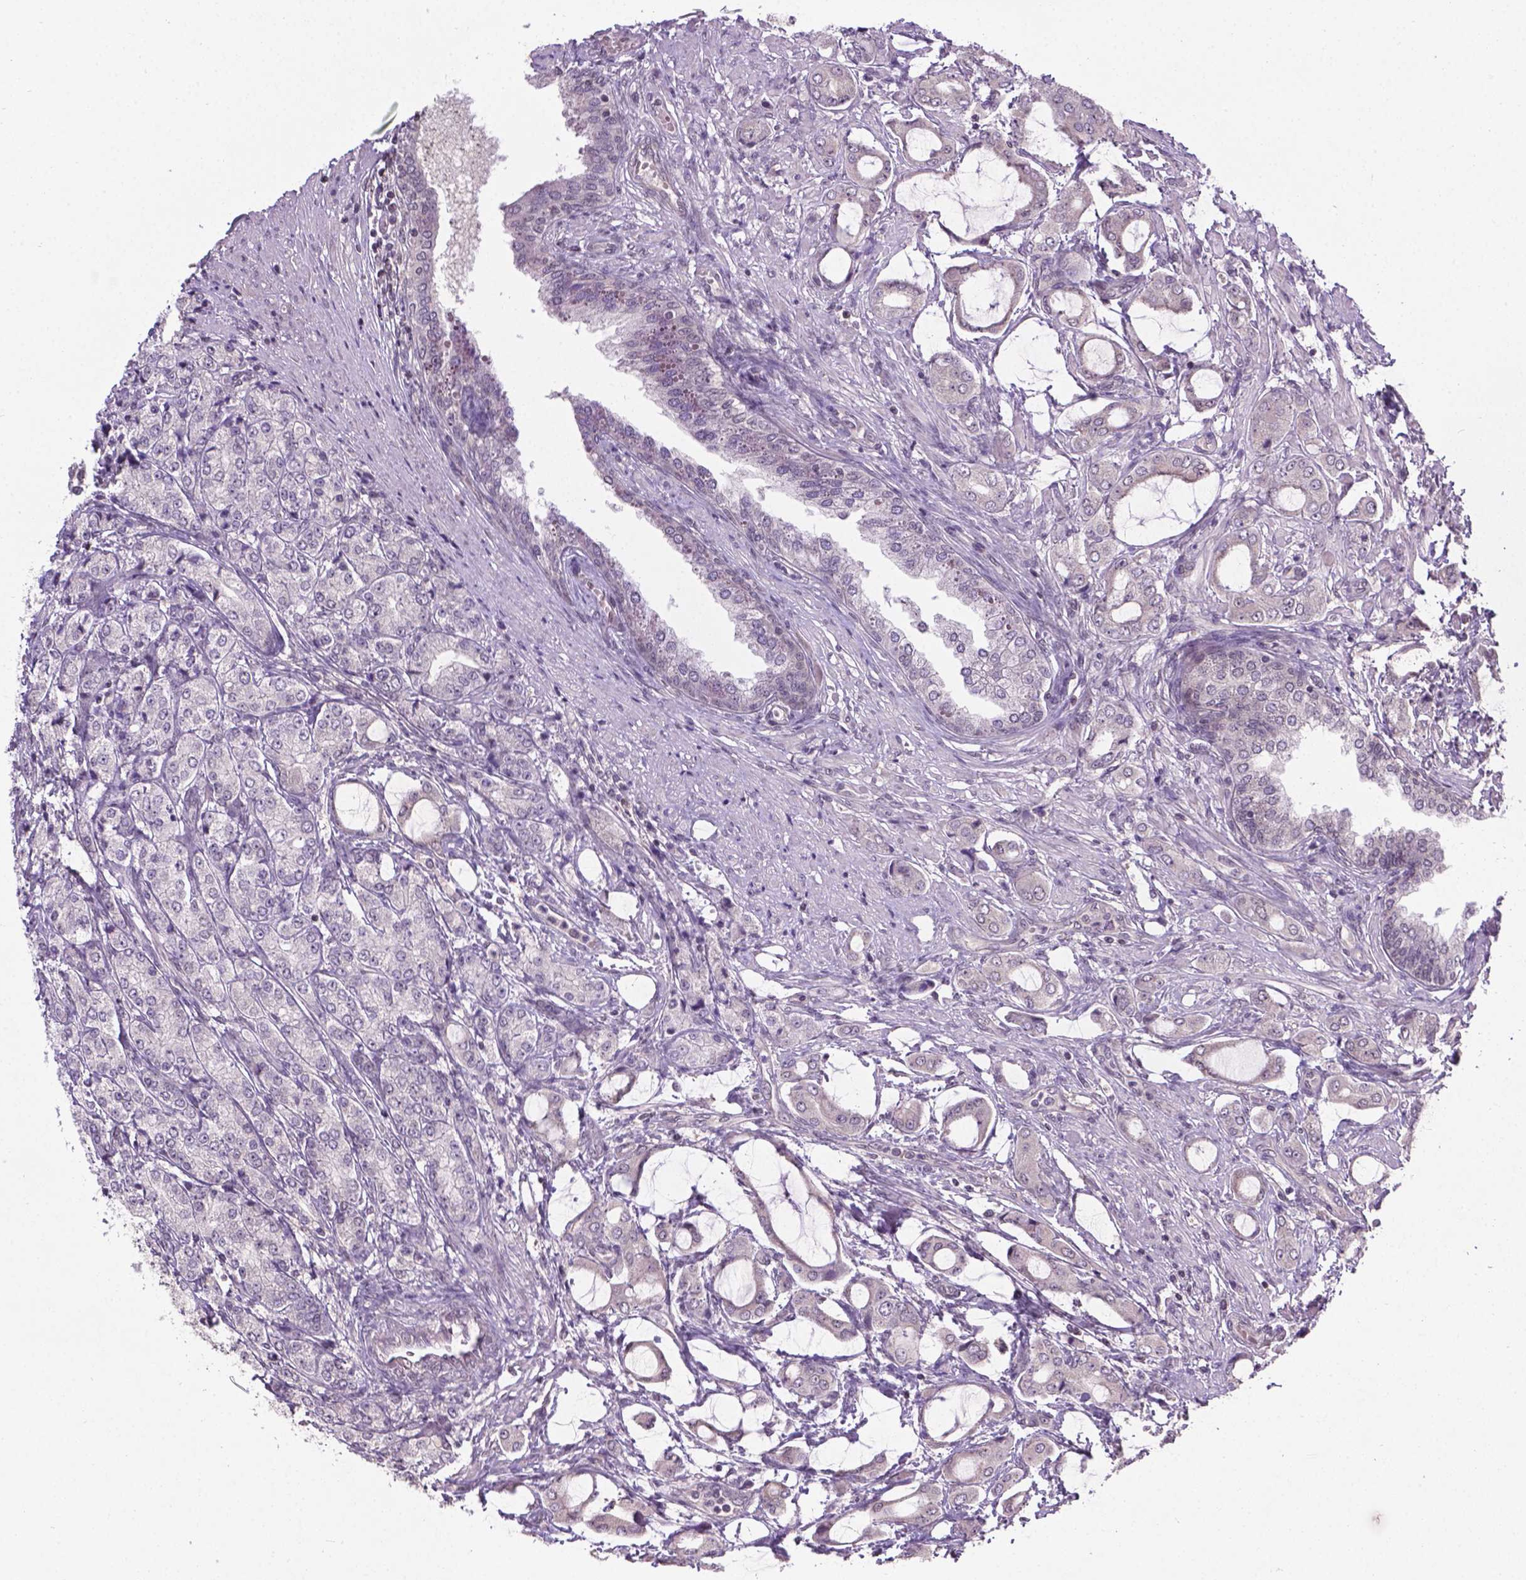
{"staining": {"intensity": "negative", "quantity": "none", "location": "none"}, "tissue": "prostate cancer", "cell_type": "Tumor cells", "image_type": "cancer", "snomed": [{"axis": "morphology", "description": "Adenocarcinoma, NOS"}, {"axis": "topography", "description": "Prostate"}], "caption": "The photomicrograph exhibits no staining of tumor cells in prostate adenocarcinoma.", "gene": "ANKRD54", "patient": {"sex": "male", "age": 63}}